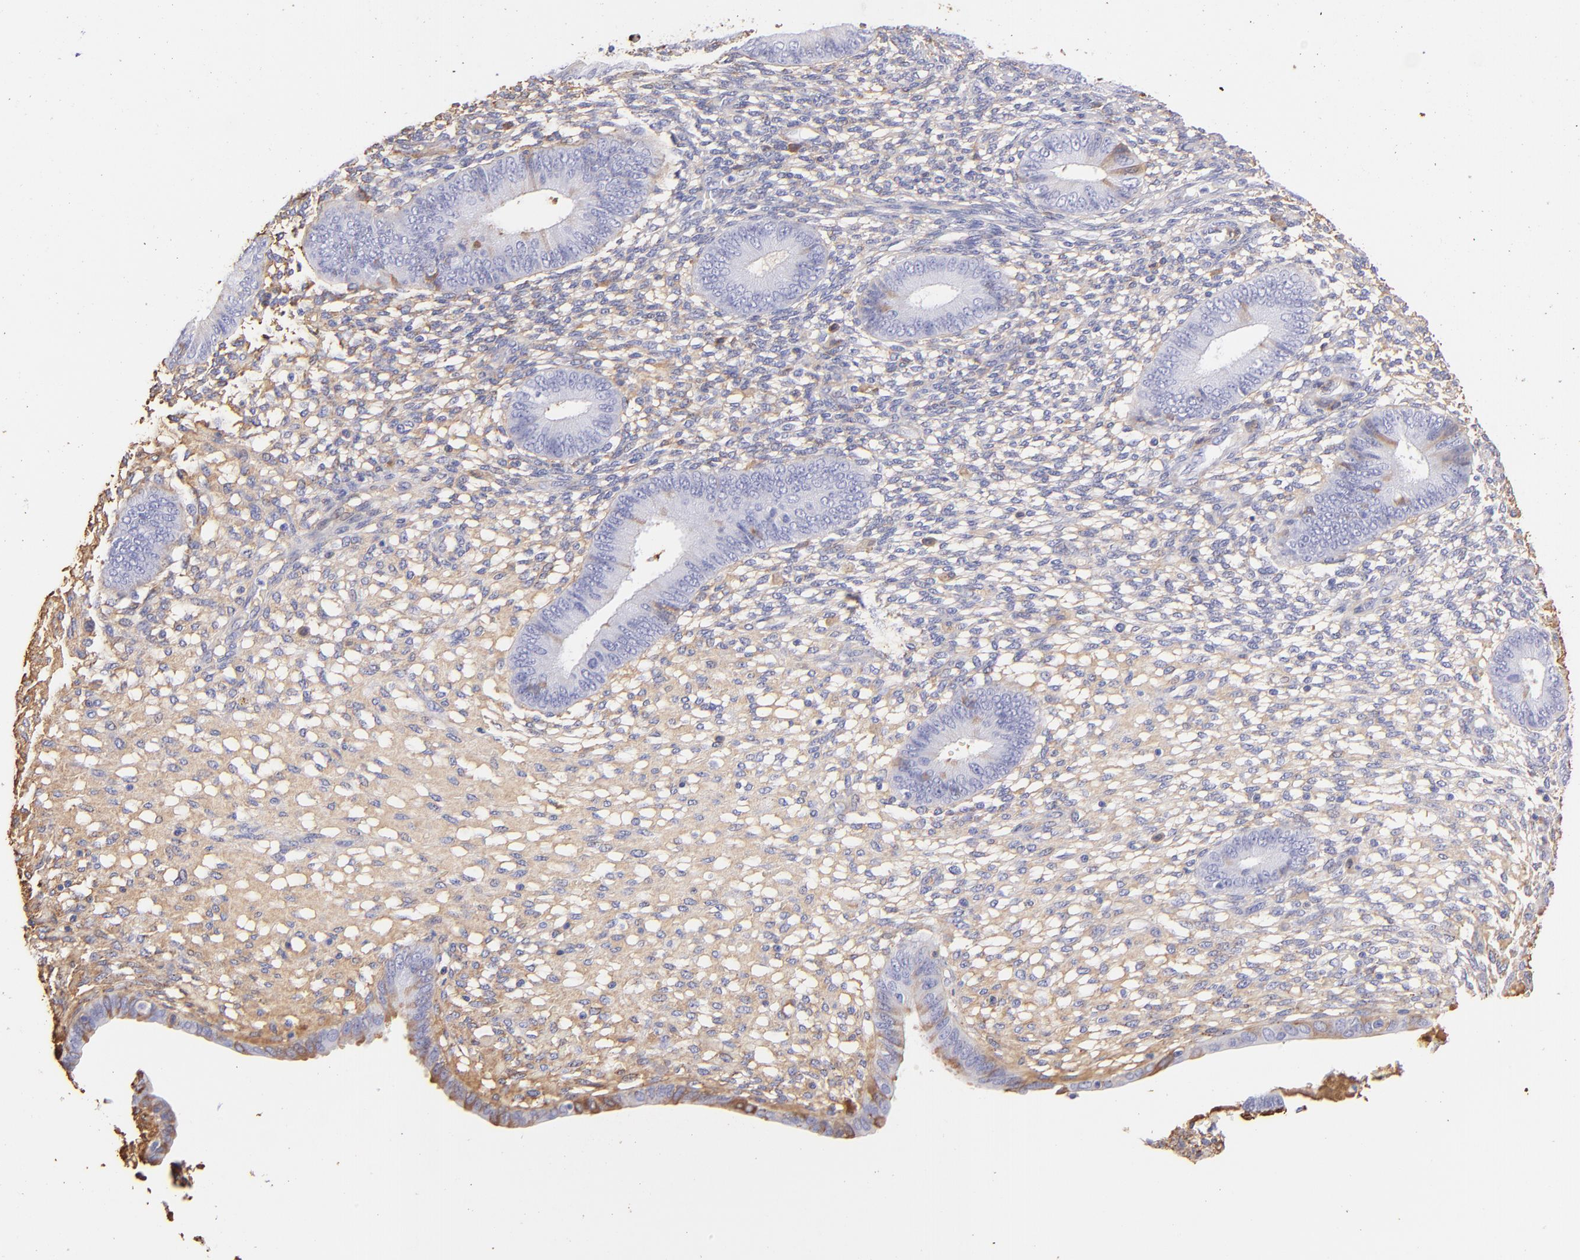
{"staining": {"intensity": "weak", "quantity": ">75%", "location": "cytoplasmic/membranous"}, "tissue": "endometrium", "cell_type": "Cells in endometrial stroma", "image_type": "normal", "snomed": [{"axis": "morphology", "description": "Normal tissue, NOS"}, {"axis": "topography", "description": "Endometrium"}], "caption": "Protein expression analysis of normal human endometrium reveals weak cytoplasmic/membranous expression in about >75% of cells in endometrial stroma. (Brightfield microscopy of DAB IHC at high magnification).", "gene": "FGB", "patient": {"sex": "female", "age": 42}}